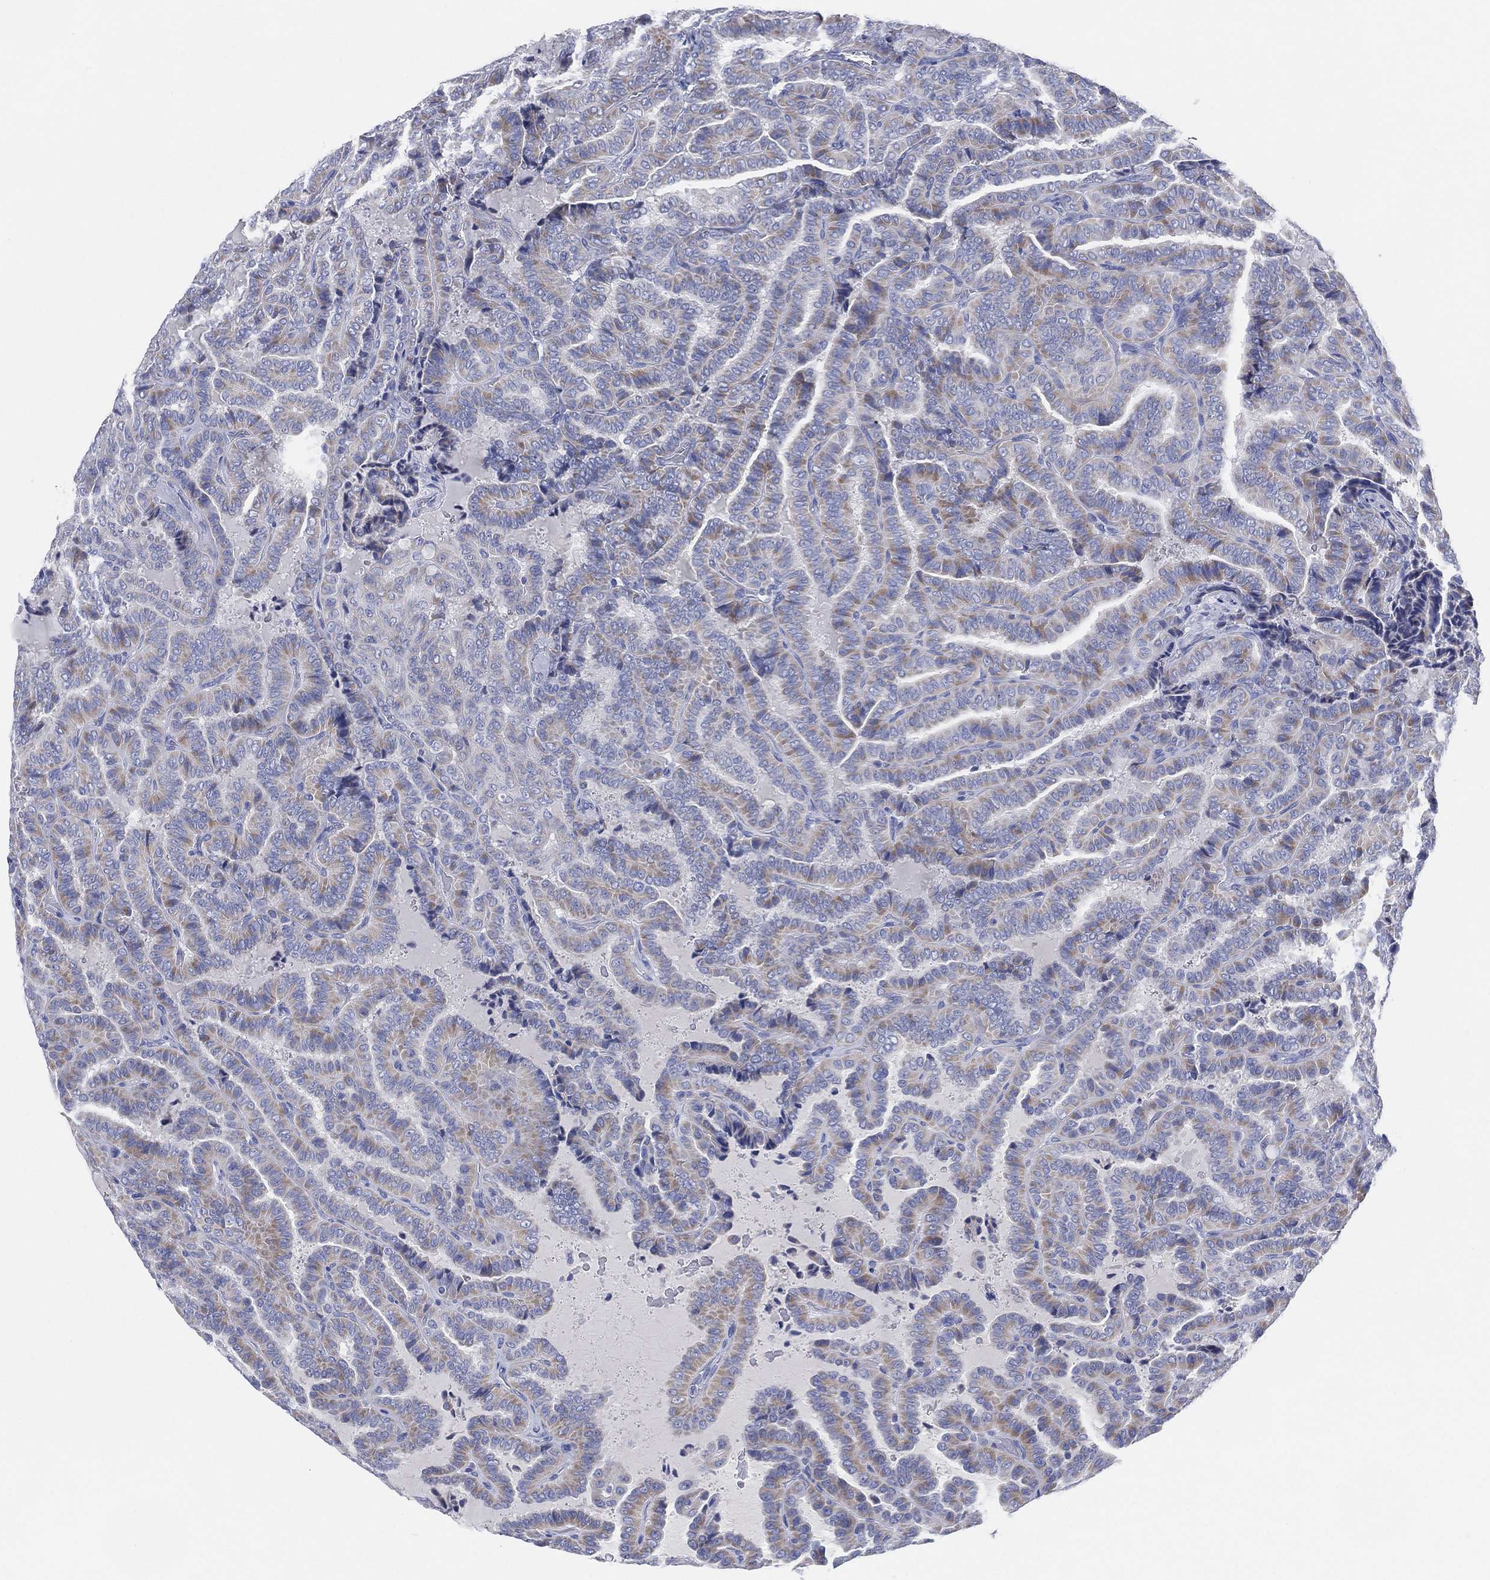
{"staining": {"intensity": "moderate", "quantity": "<25%", "location": "cytoplasmic/membranous"}, "tissue": "thyroid cancer", "cell_type": "Tumor cells", "image_type": "cancer", "snomed": [{"axis": "morphology", "description": "Papillary adenocarcinoma, NOS"}, {"axis": "topography", "description": "Thyroid gland"}], "caption": "Immunohistochemistry photomicrograph of thyroid cancer stained for a protein (brown), which demonstrates low levels of moderate cytoplasmic/membranous expression in approximately <25% of tumor cells.", "gene": "ADAD2", "patient": {"sex": "female", "age": 39}}